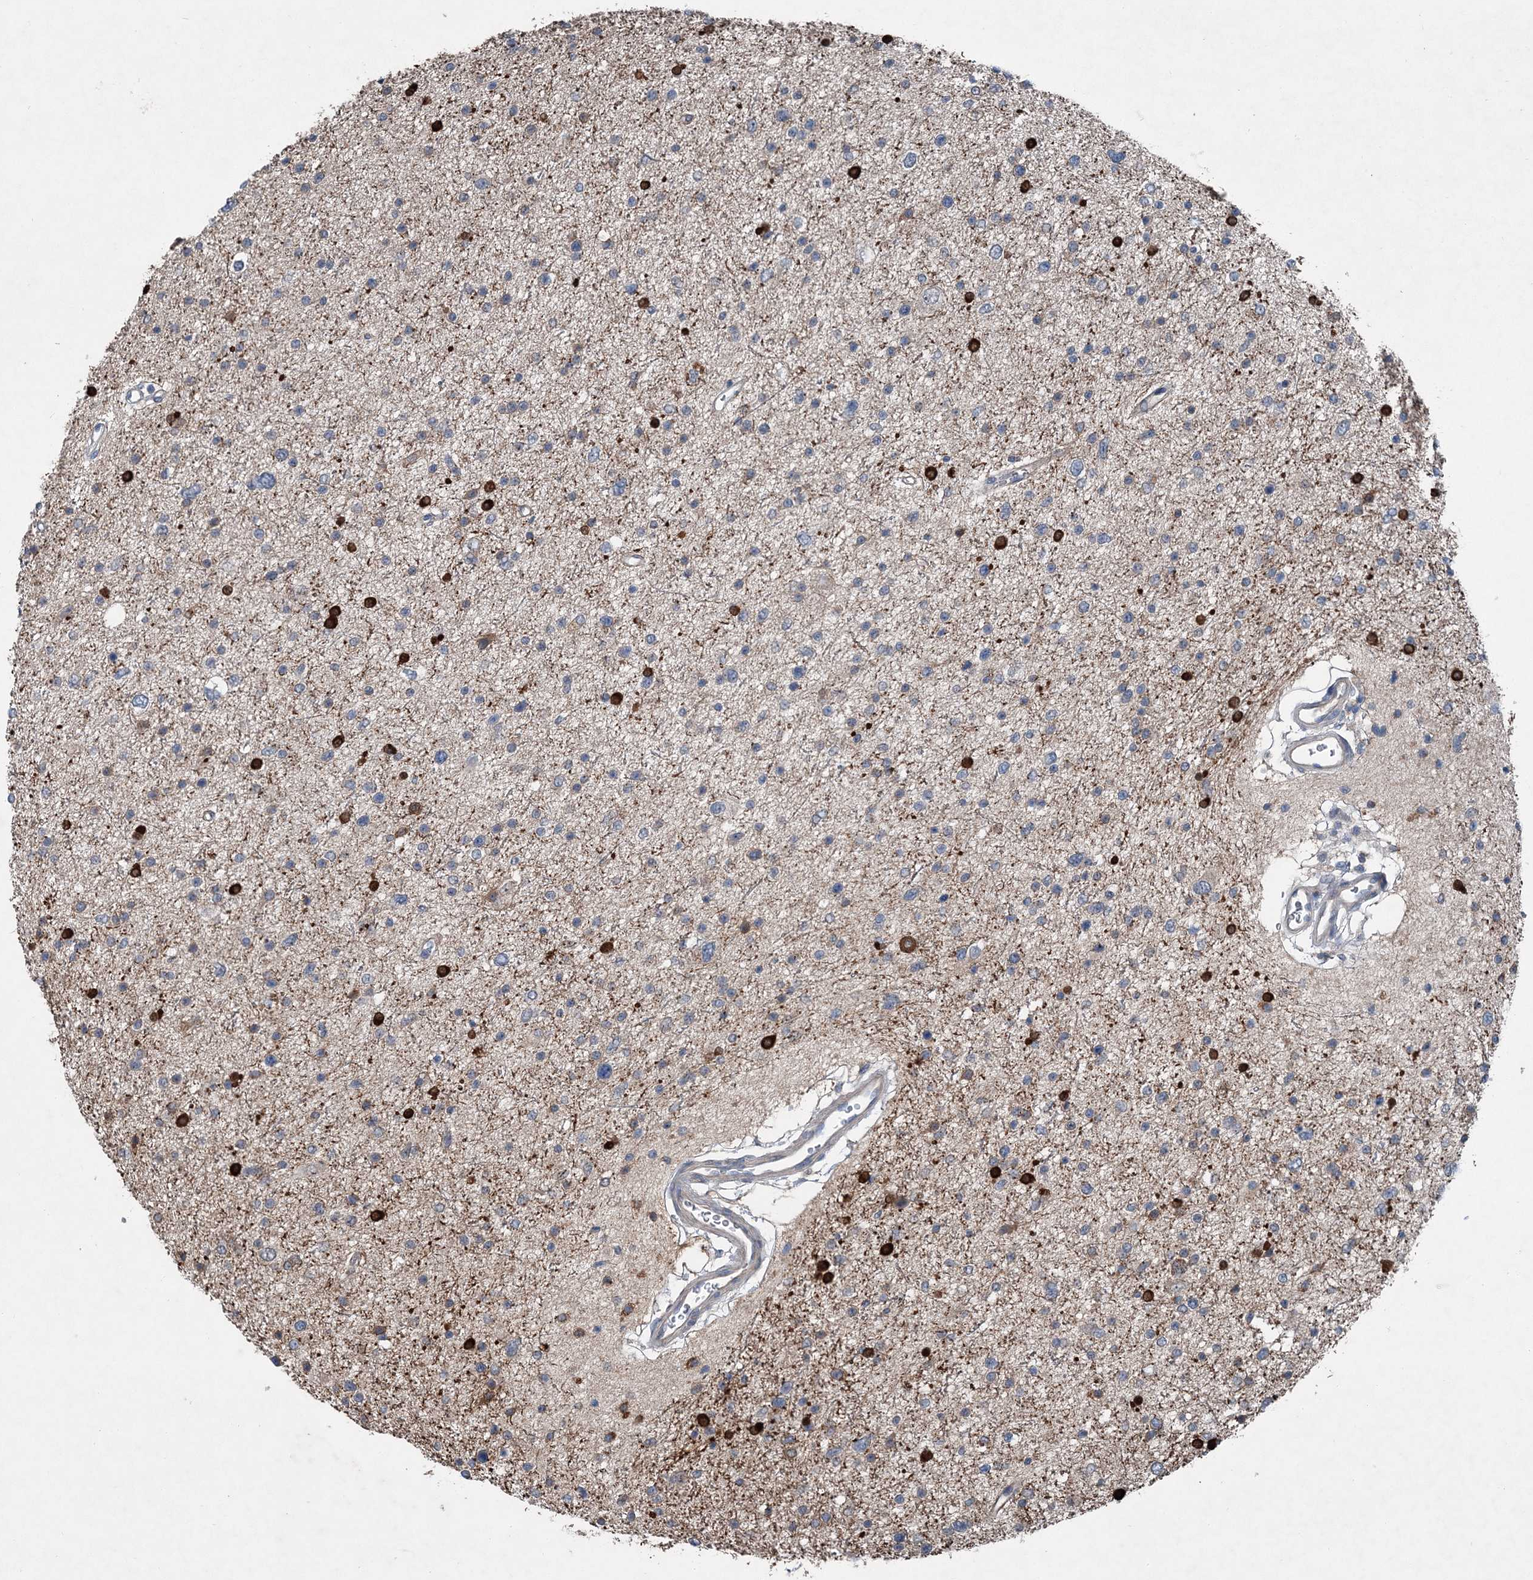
{"staining": {"intensity": "negative", "quantity": "none", "location": "none"}, "tissue": "glioma", "cell_type": "Tumor cells", "image_type": "cancer", "snomed": [{"axis": "morphology", "description": "Glioma, malignant, Low grade"}, {"axis": "topography", "description": "Brain"}], "caption": "Immunohistochemical staining of human glioma displays no significant staining in tumor cells.", "gene": "SPOPL", "patient": {"sex": "female", "age": 37}}